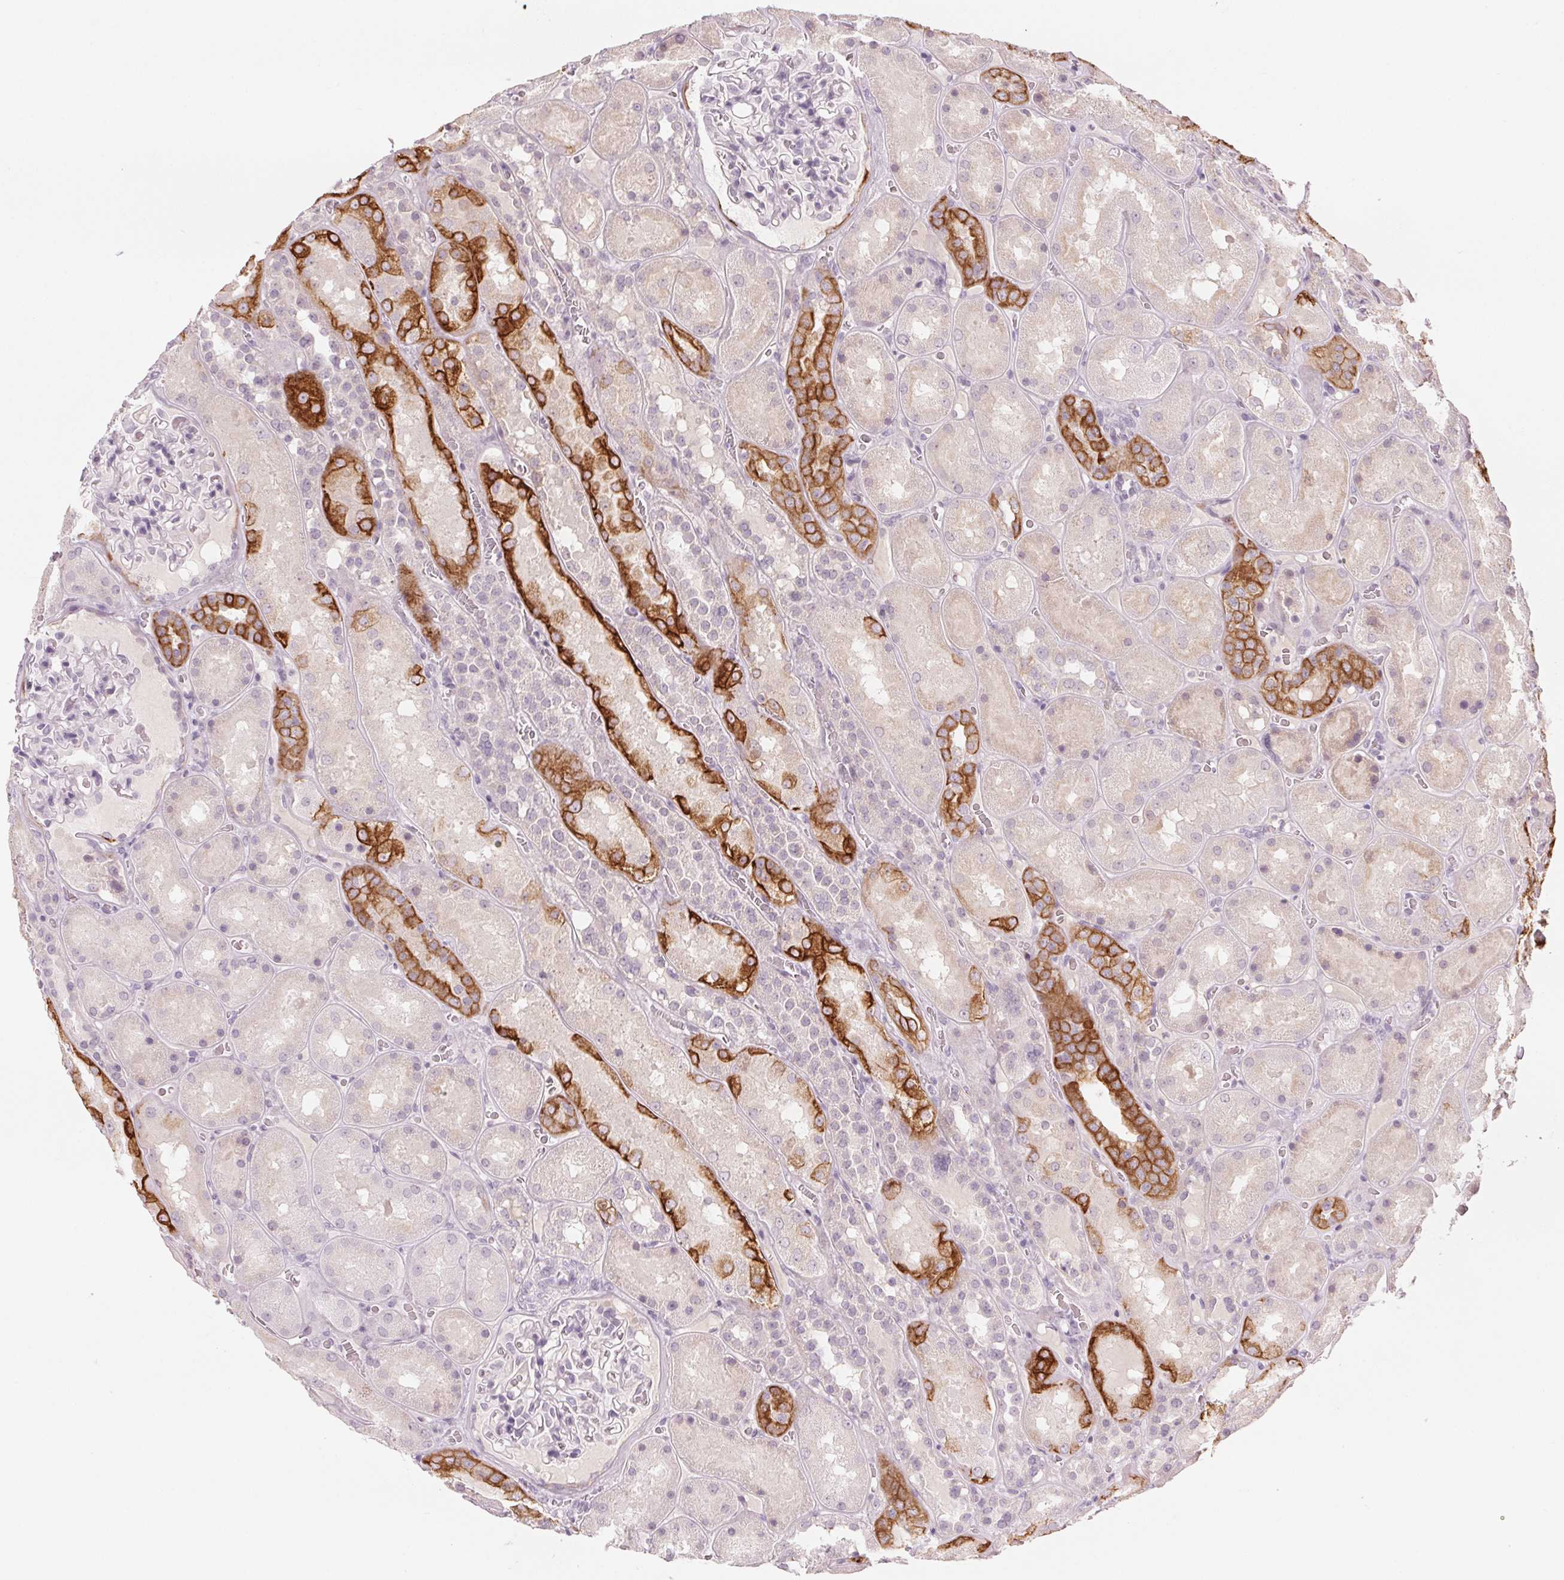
{"staining": {"intensity": "negative", "quantity": "none", "location": "none"}, "tissue": "kidney", "cell_type": "Cells in glomeruli", "image_type": "normal", "snomed": [{"axis": "morphology", "description": "Normal tissue, NOS"}, {"axis": "topography", "description": "Kidney"}], "caption": "Immunohistochemistry (IHC) of normal kidney demonstrates no positivity in cells in glomeruli.", "gene": "SCTR", "patient": {"sex": "male", "age": 73}}